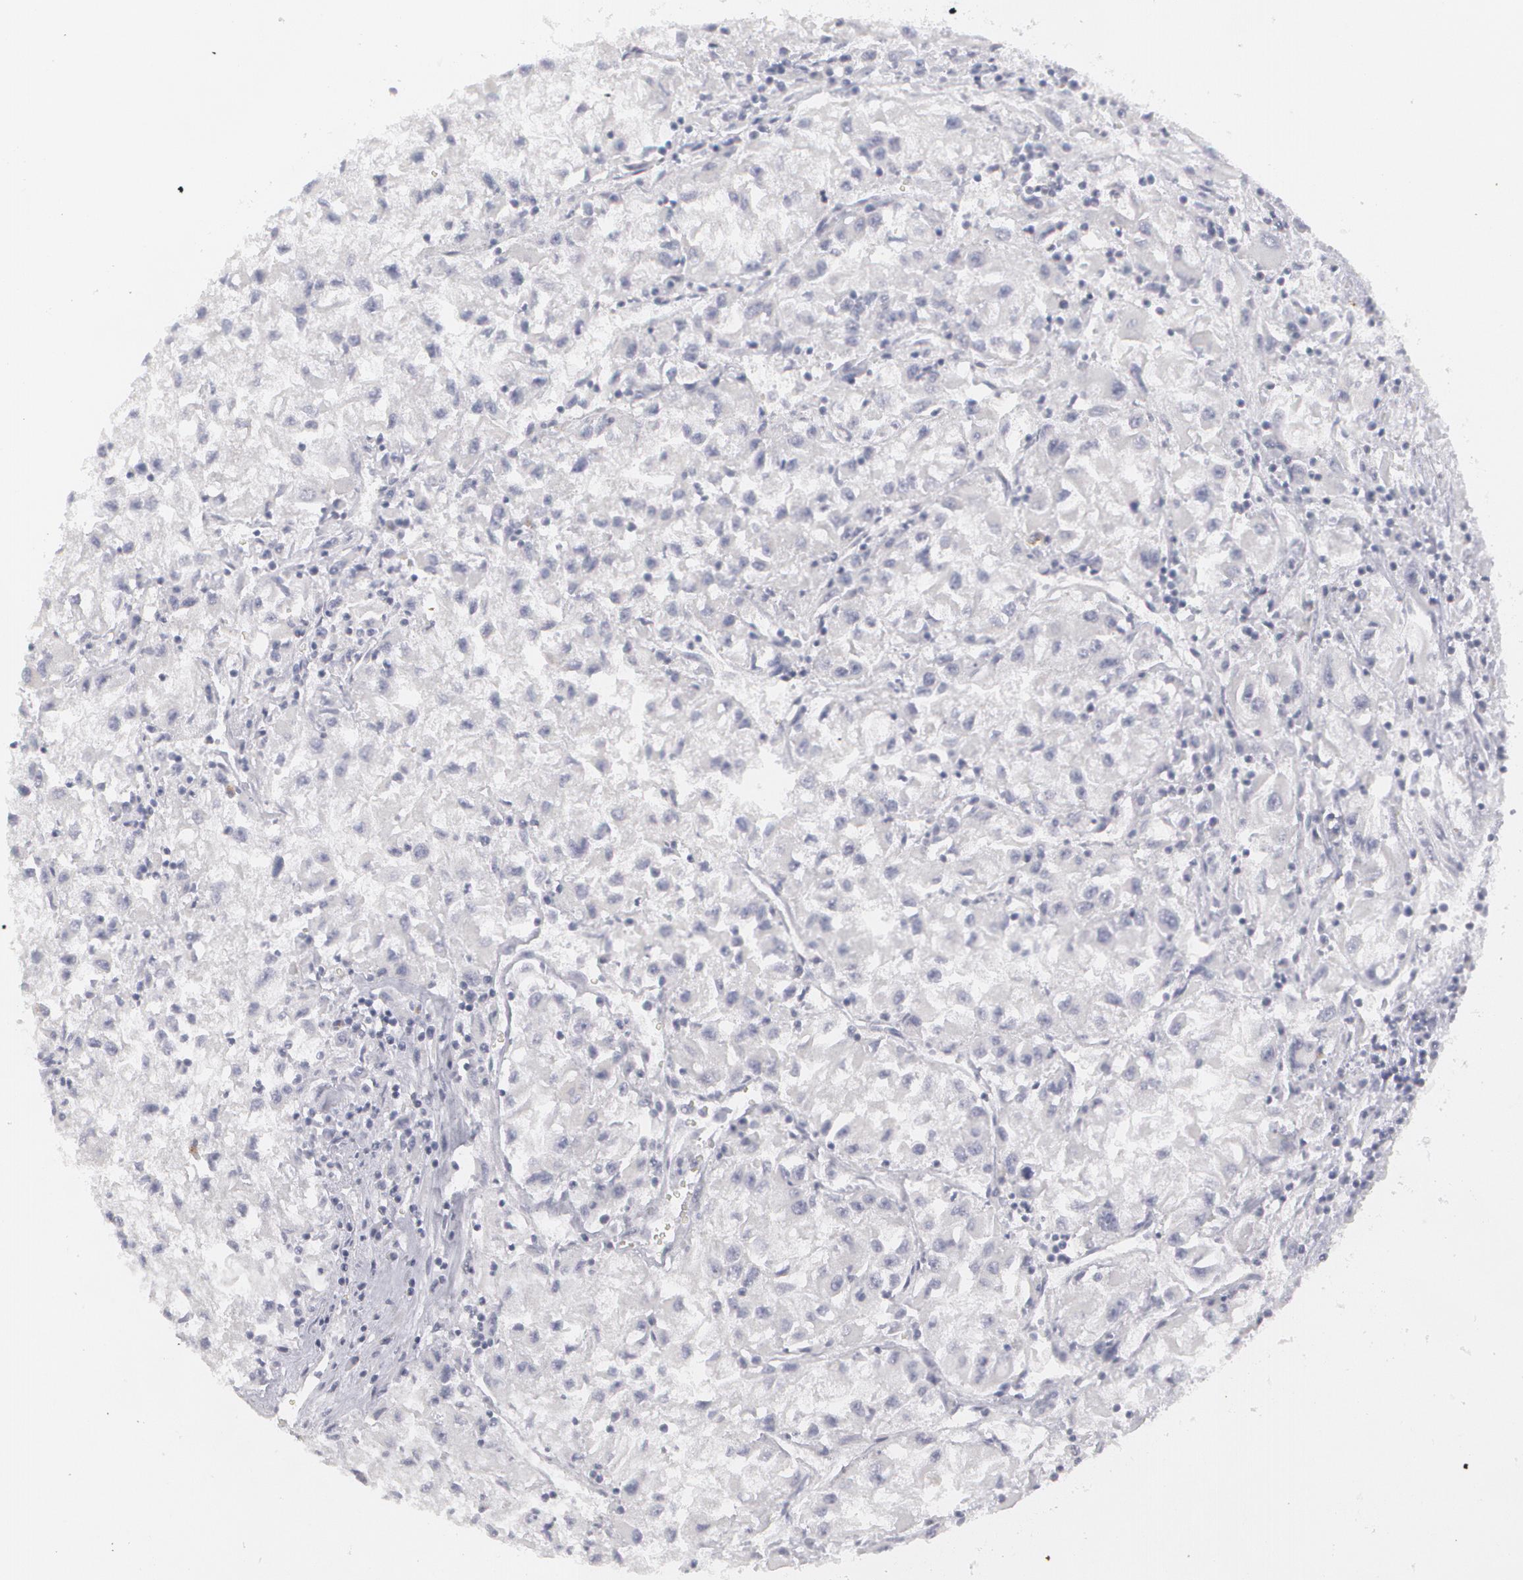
{"staining": {"intensity": "negative", "quantity": "none", "location": "none"}, "tissue": "renal cancer", "cell_type": "Tumor cells", "image_type": "cancer", "snomed": [{"axis": "morphology", "description": "Adenocarcinoma, NOS"}, {"axis": "topography", "description": "Kidney"}], "caption": "A high-resolution photomicrograph shows immunohistochemistry staining of renal cancer (adenocarcinoma), which displays no significant staining in tumor cells.", "gene": "MBNL3", "patient": {"sex": "male", "age": 59}}